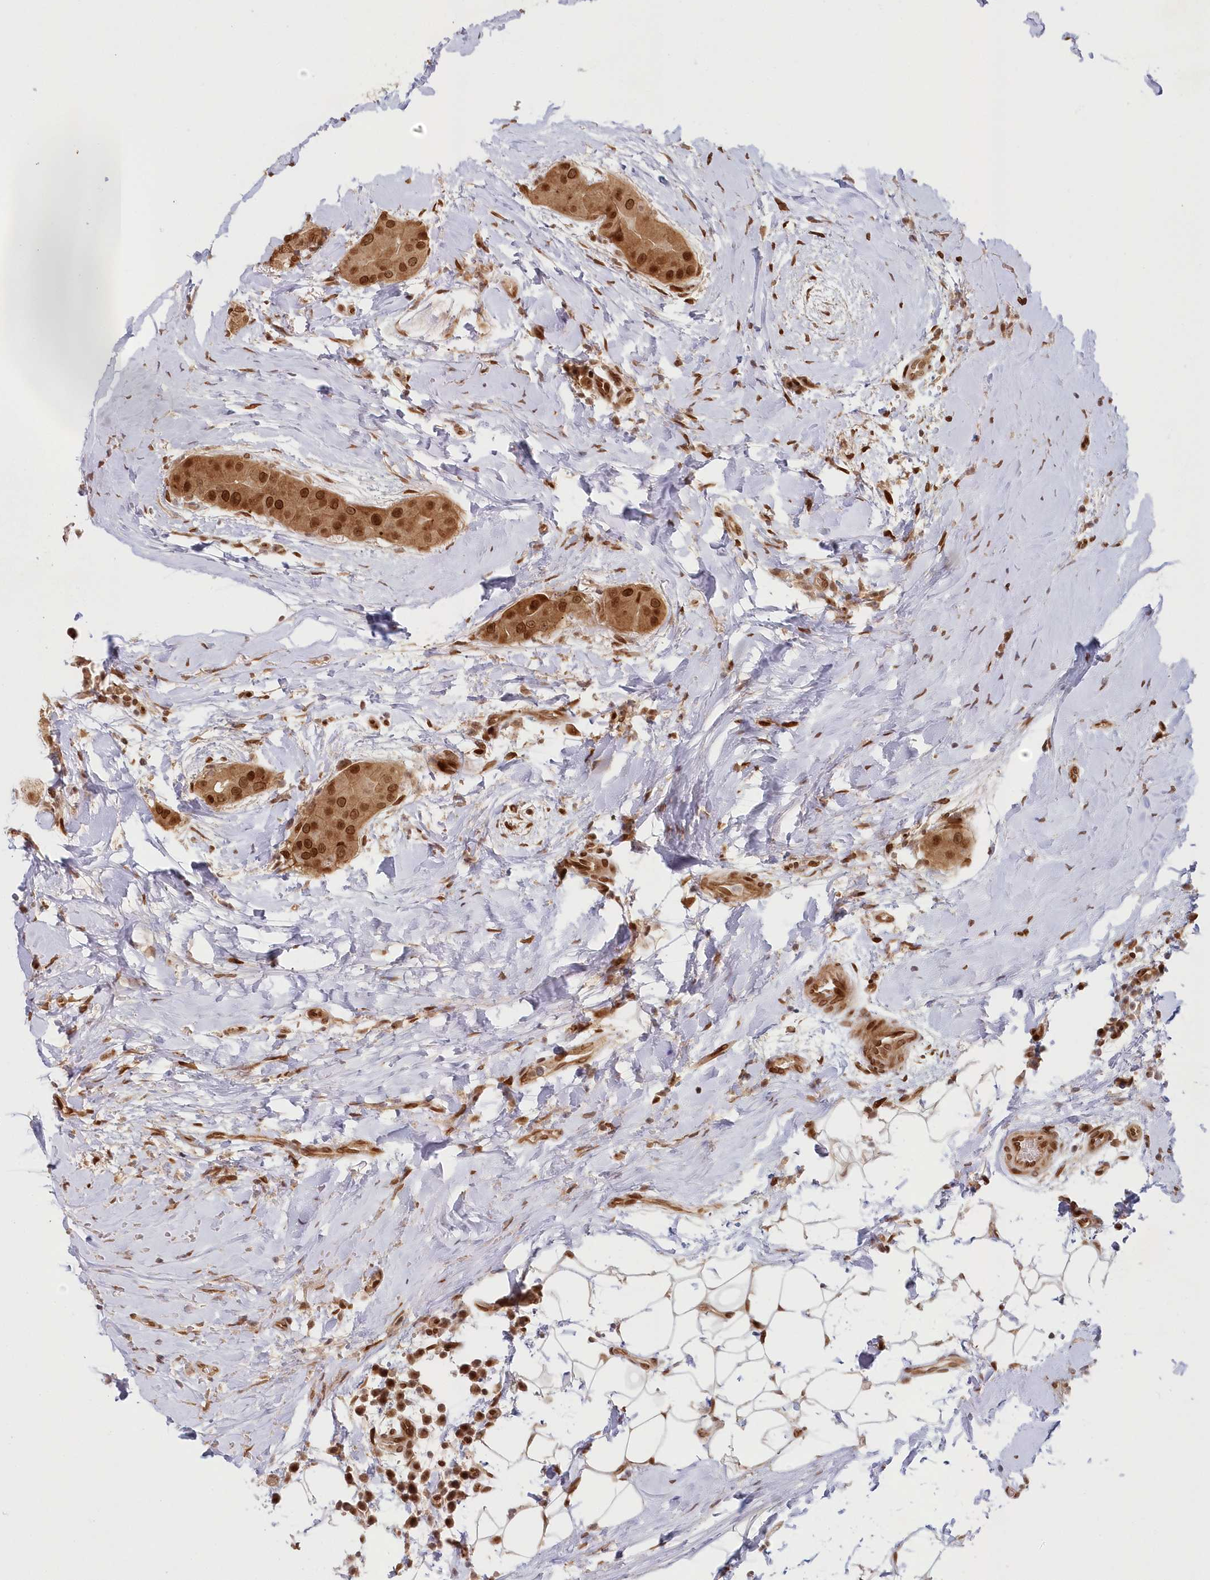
{"staining": {"intensity": "strong", "quantity": ">75%", "location": "cytoplasmic/membranous,nuclear"}, "tissue": "thyroid cancer", "cell_type": "Tumor cells", "image_type": "cancer", "snomed": [{"axis": "morphology", "description": "Papillary adenocarcinoma, NOS"}, {"axis": "topography", "description": "Thyroid gland"}], "caption": "Papillary adenocarcinoma (thyroid) was stained to show a protein in brown. There is high levels of strong cytoplasmic/membranous and nuclear staining in approximately >75% of tumor cells.", "gene": "TOGARAM2", "patient": {"sex": "male", "age": 33}}